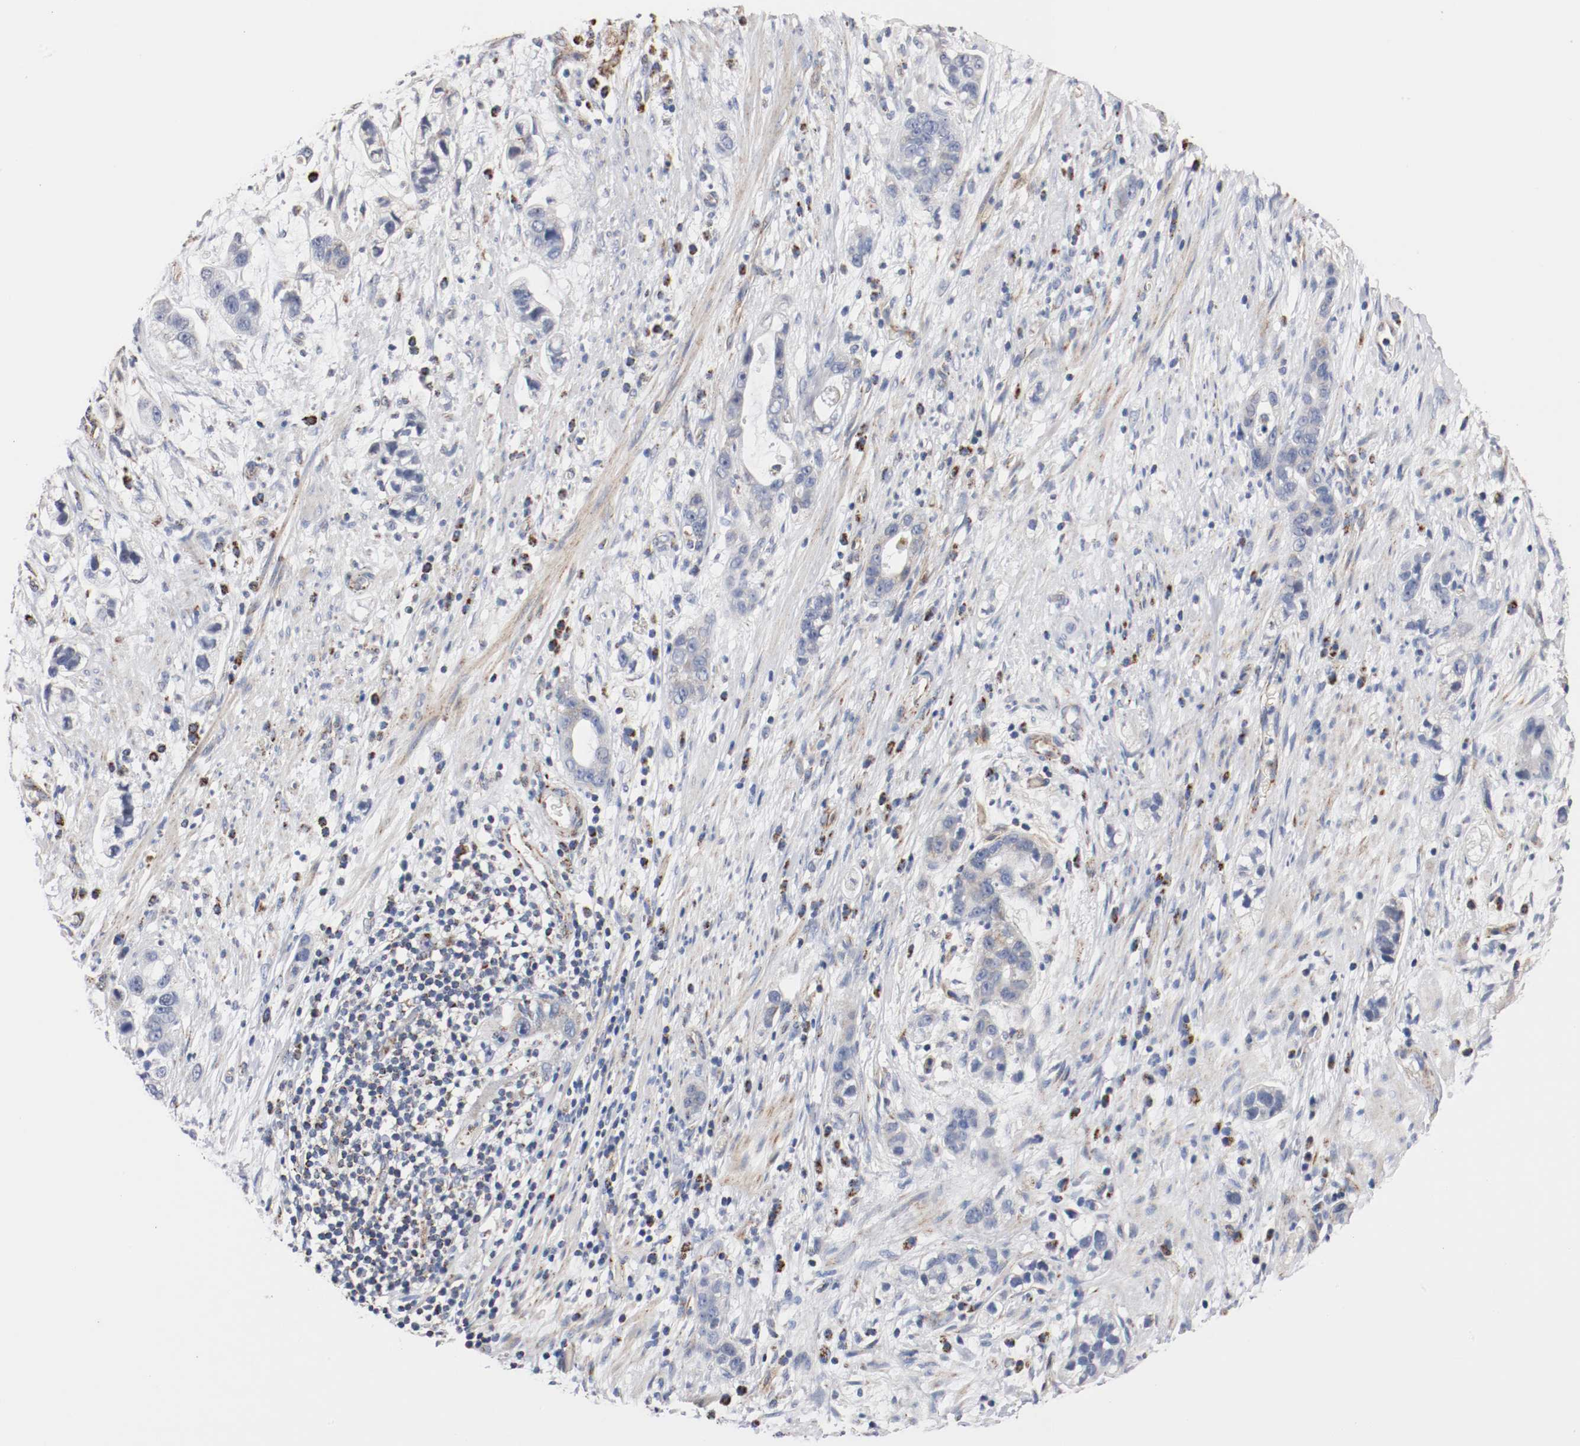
{"staining": {"intensity": "weak", "quantity": "25%-75%", "location": "cytoplasmic/membranous"}, "tissue": "stomach cancer", "cell_type": "Tumor cells", "image_type": "cancer", "snomed": [{"axis": "morphology", "description": "Adenocarcinoma, NOS"}, {"axis": "topography", "description": "Stomach, lower"}], "caption": "A low amount of weak cytoplasmic/membranous staining is present in about 25%-75% of tumor cells in stomach cancer tissue.", "gene": "TUBD1", "patient": {"sex": "female", "age": 93}}